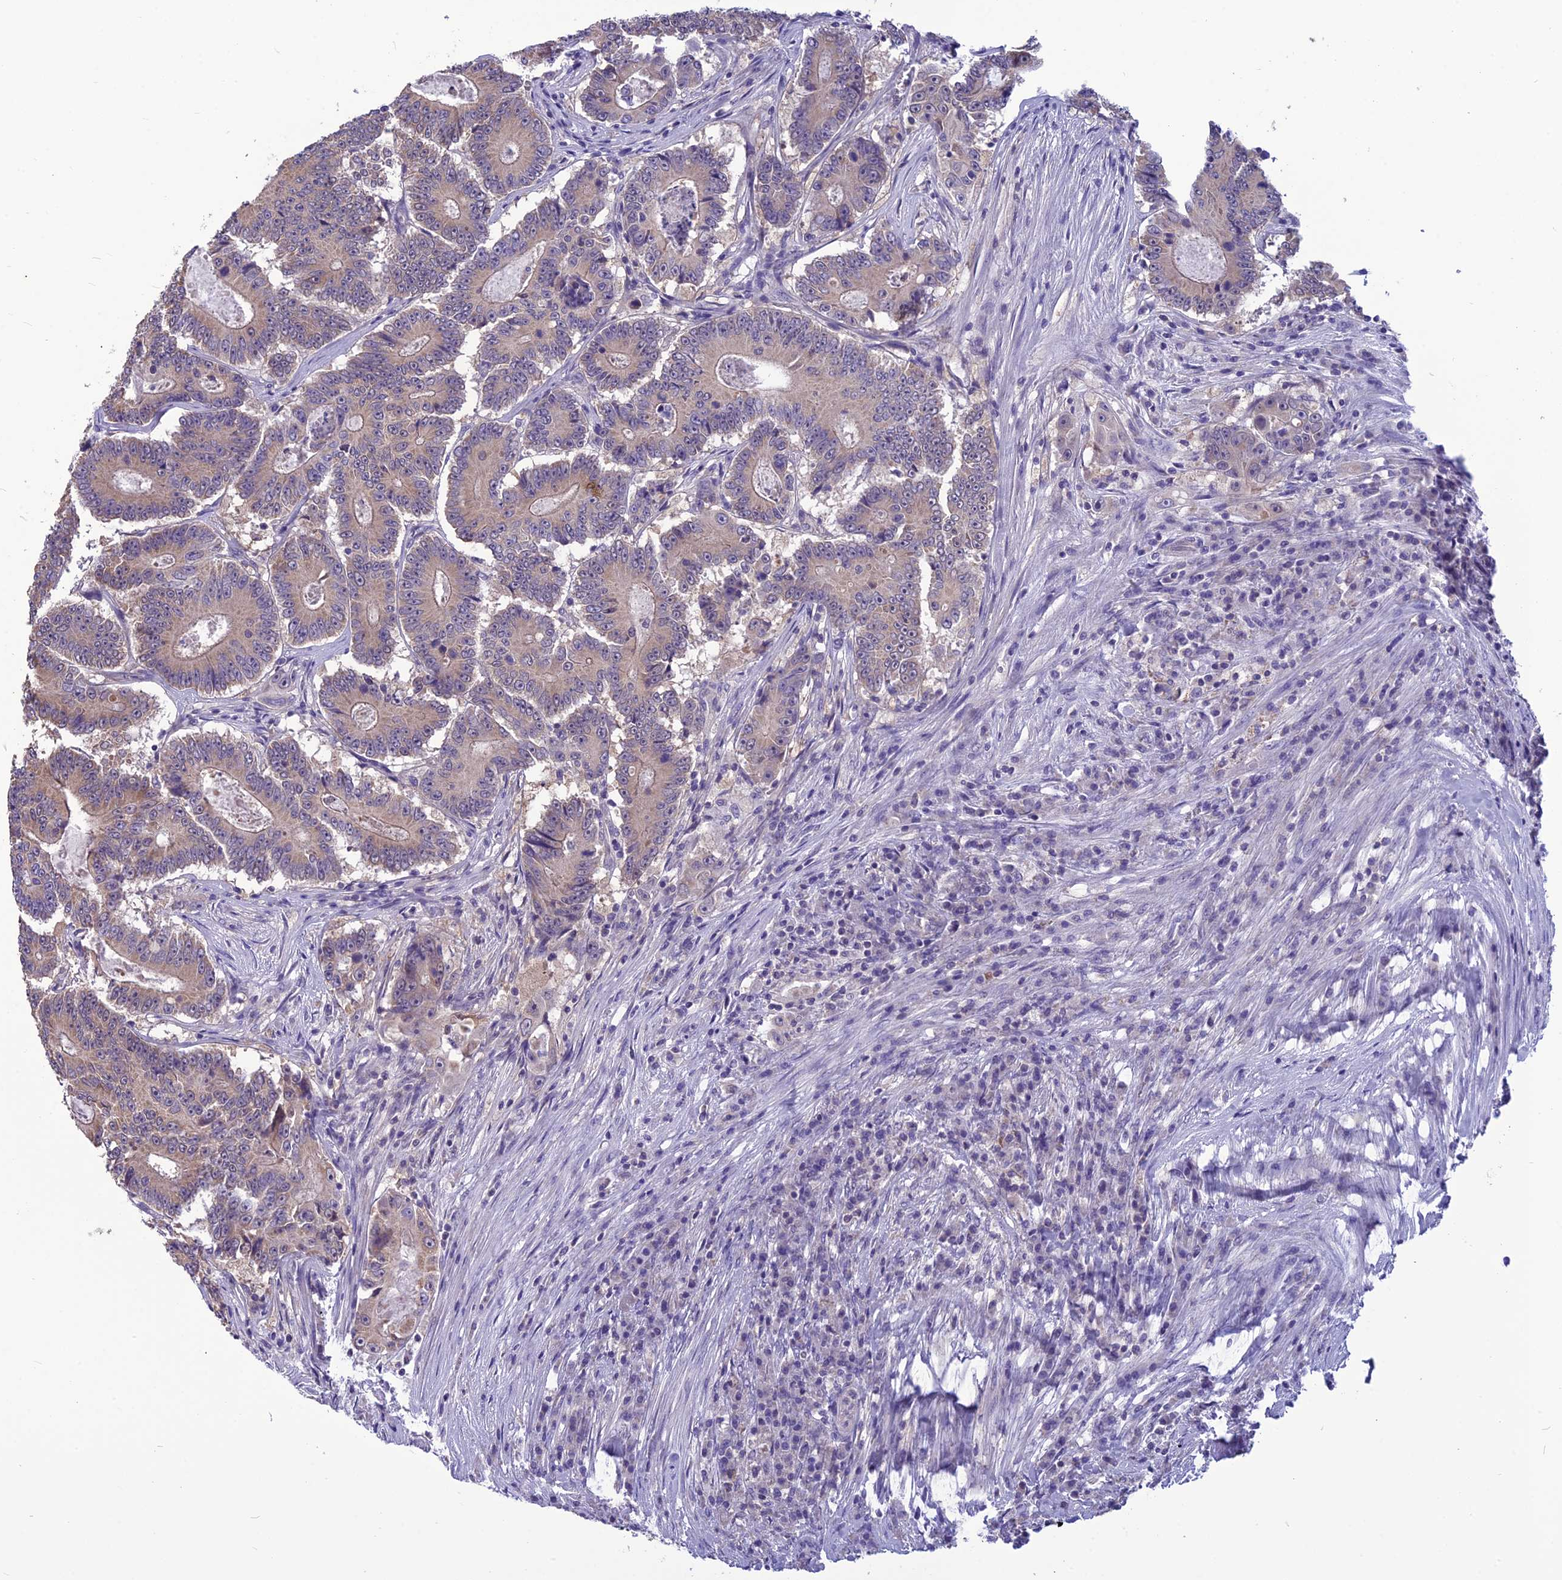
{"staining": {"intensity": "weak", "quantity": "25%-75%", "location": "cytoplasmic/membranous"}, "tissue": "colorectal cancer", "cell_type": "Tumor cells", "image_type": "cancer", "snomed": [{"axis": "morphology", "description": "Adenocarcinoma, NOS"}, {"axis": "topography", "description": "Colon"}], "caption": "Brown immunohistochemical staining in colorectal cancer reveals weak cytoplasmic/membranous expression in about 25%-75% of tumor cells.", "gene": "PSMF1", "patient": {"sex": "male", "age": 83}}